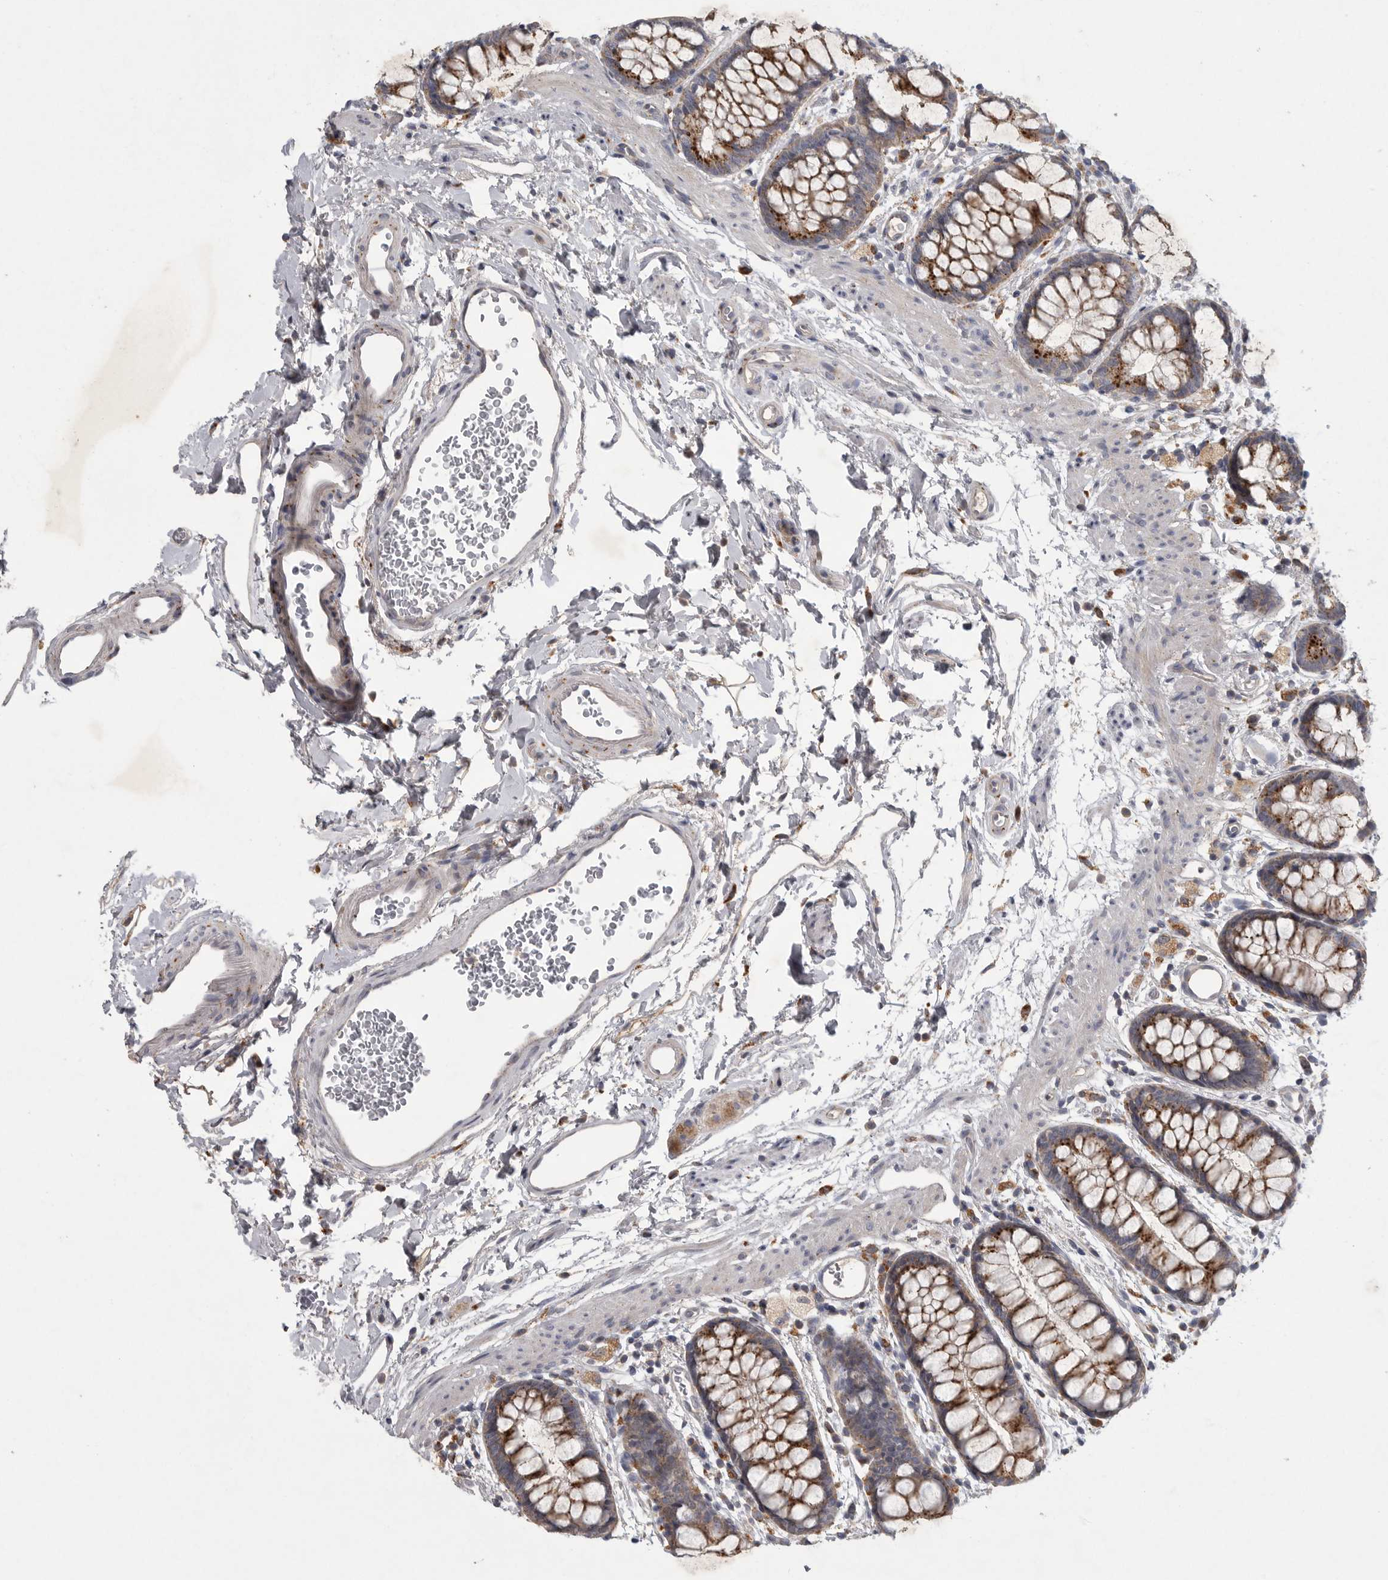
{"staining": {"intensity": "moderate", "quantity": ">75%", "location": "cytoplasmic/membranous"}, "tissue": "rectum", "cell_type": "Glandular cells", "image_type": "normal", "snomed": [{"axis": "morphology", "description": "Normal tissue, NOS"}, {"axis": "topography", "description": "Rectum"}], "caption": "This is an image of IHC staining of unremarkable rectum, which shows moderate expression in the cytoplasmic/membranous of glandular cells.", "gene": "LAMTOR3", "patient": {"sex": "female", "age": 65}}